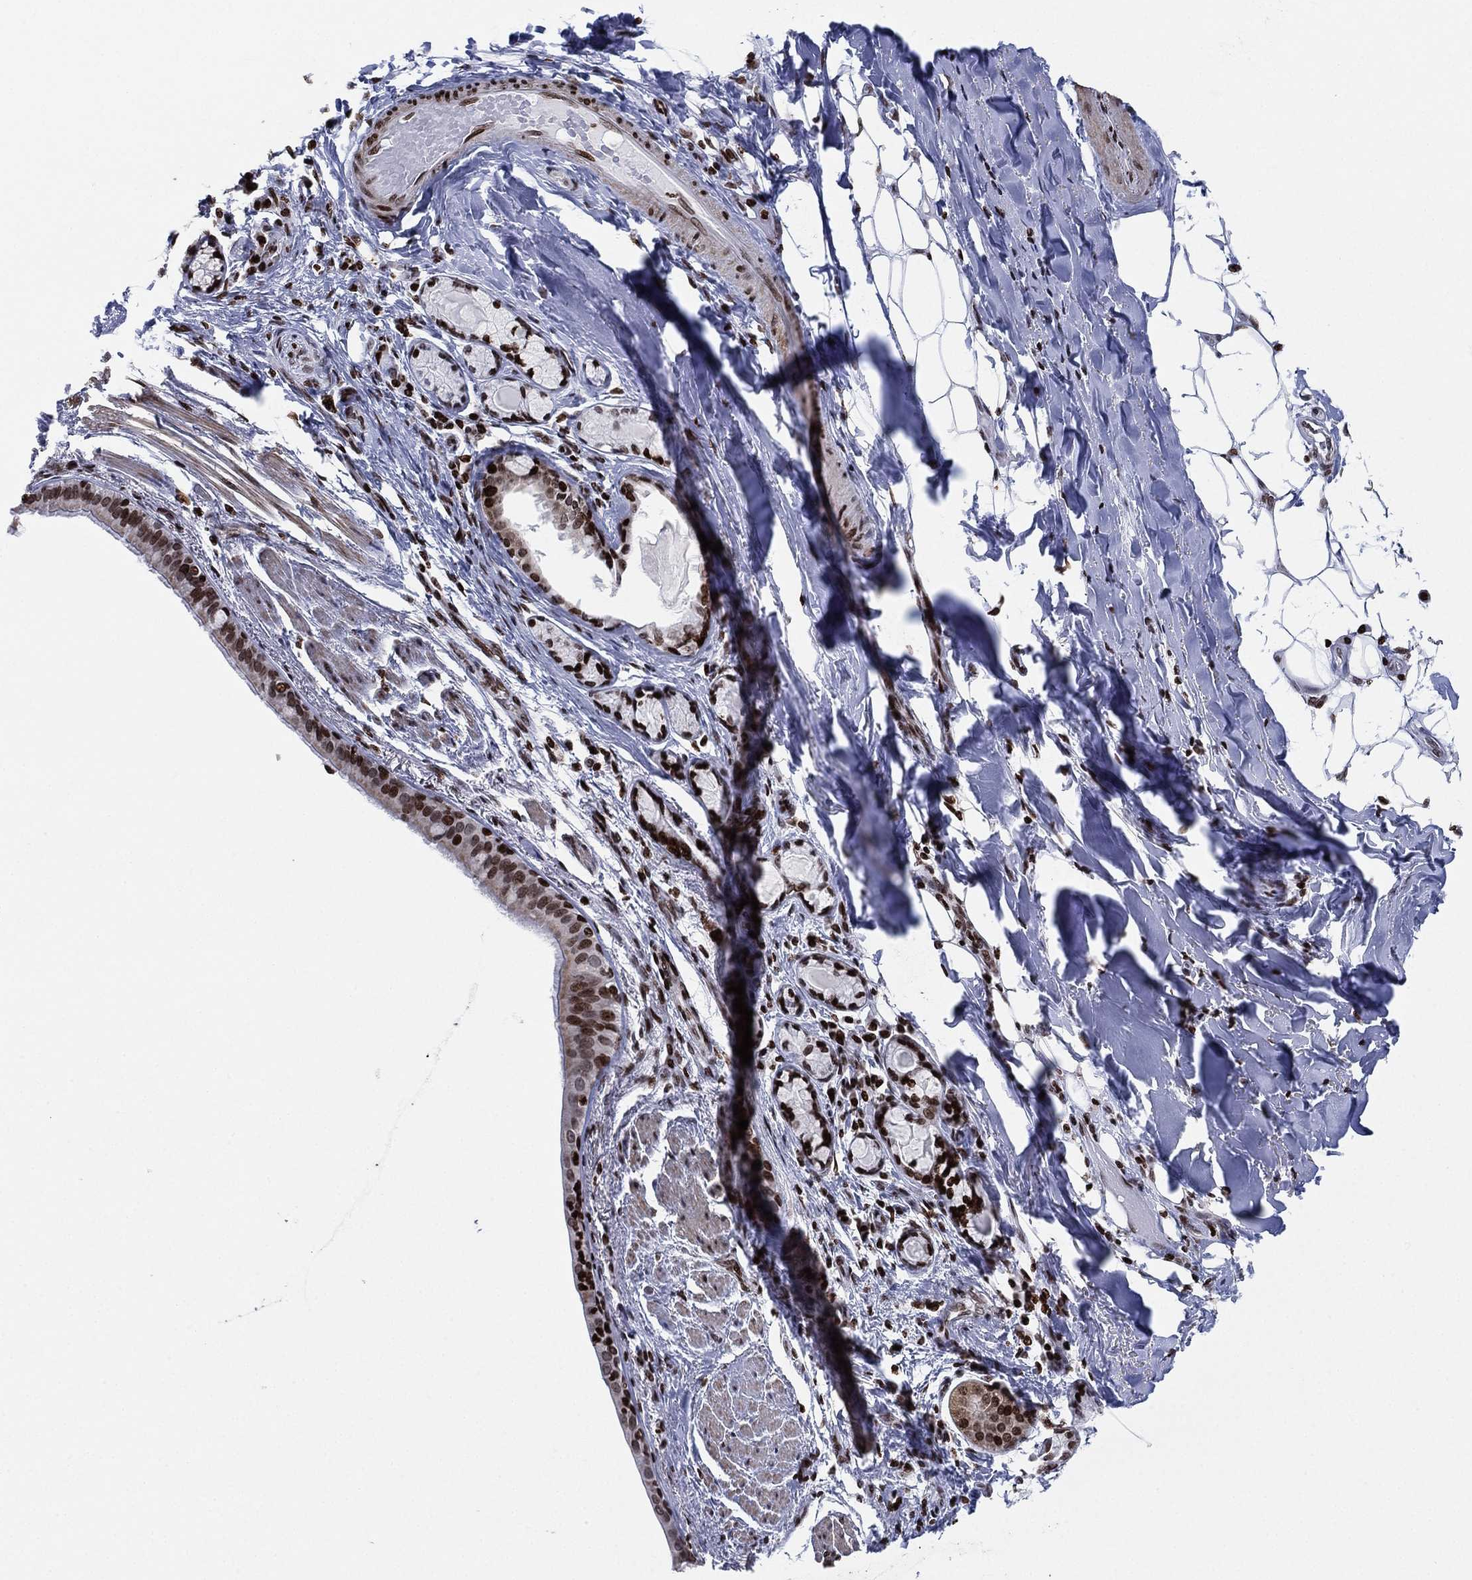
{"staining": {"intensity": "strong", "quantity": "25%-75%", "location": "nuclear"}, "tissue": "bronchus", "cell_type": "Respiratory epithelial cells", "image_type": "normal", "snomed": [{"axis": "morphology", "description": "Normal tissue, NOS"}, {"axis": "morphology", "description": "Squamous cell carcinoma, NOS"}, {"axis": "topography", "description": "Bronchus"}, {"axis": "topography", "description": "Lung"}], "caption": "Immunohistochemical staining of normal human bronchus demonstrates high levels of strong nuclear expression in approximately 25%-75% of respiratory epithelial cells.", "gene": "MFSD14A", "patient": {"sex": "male", "age": 69}}